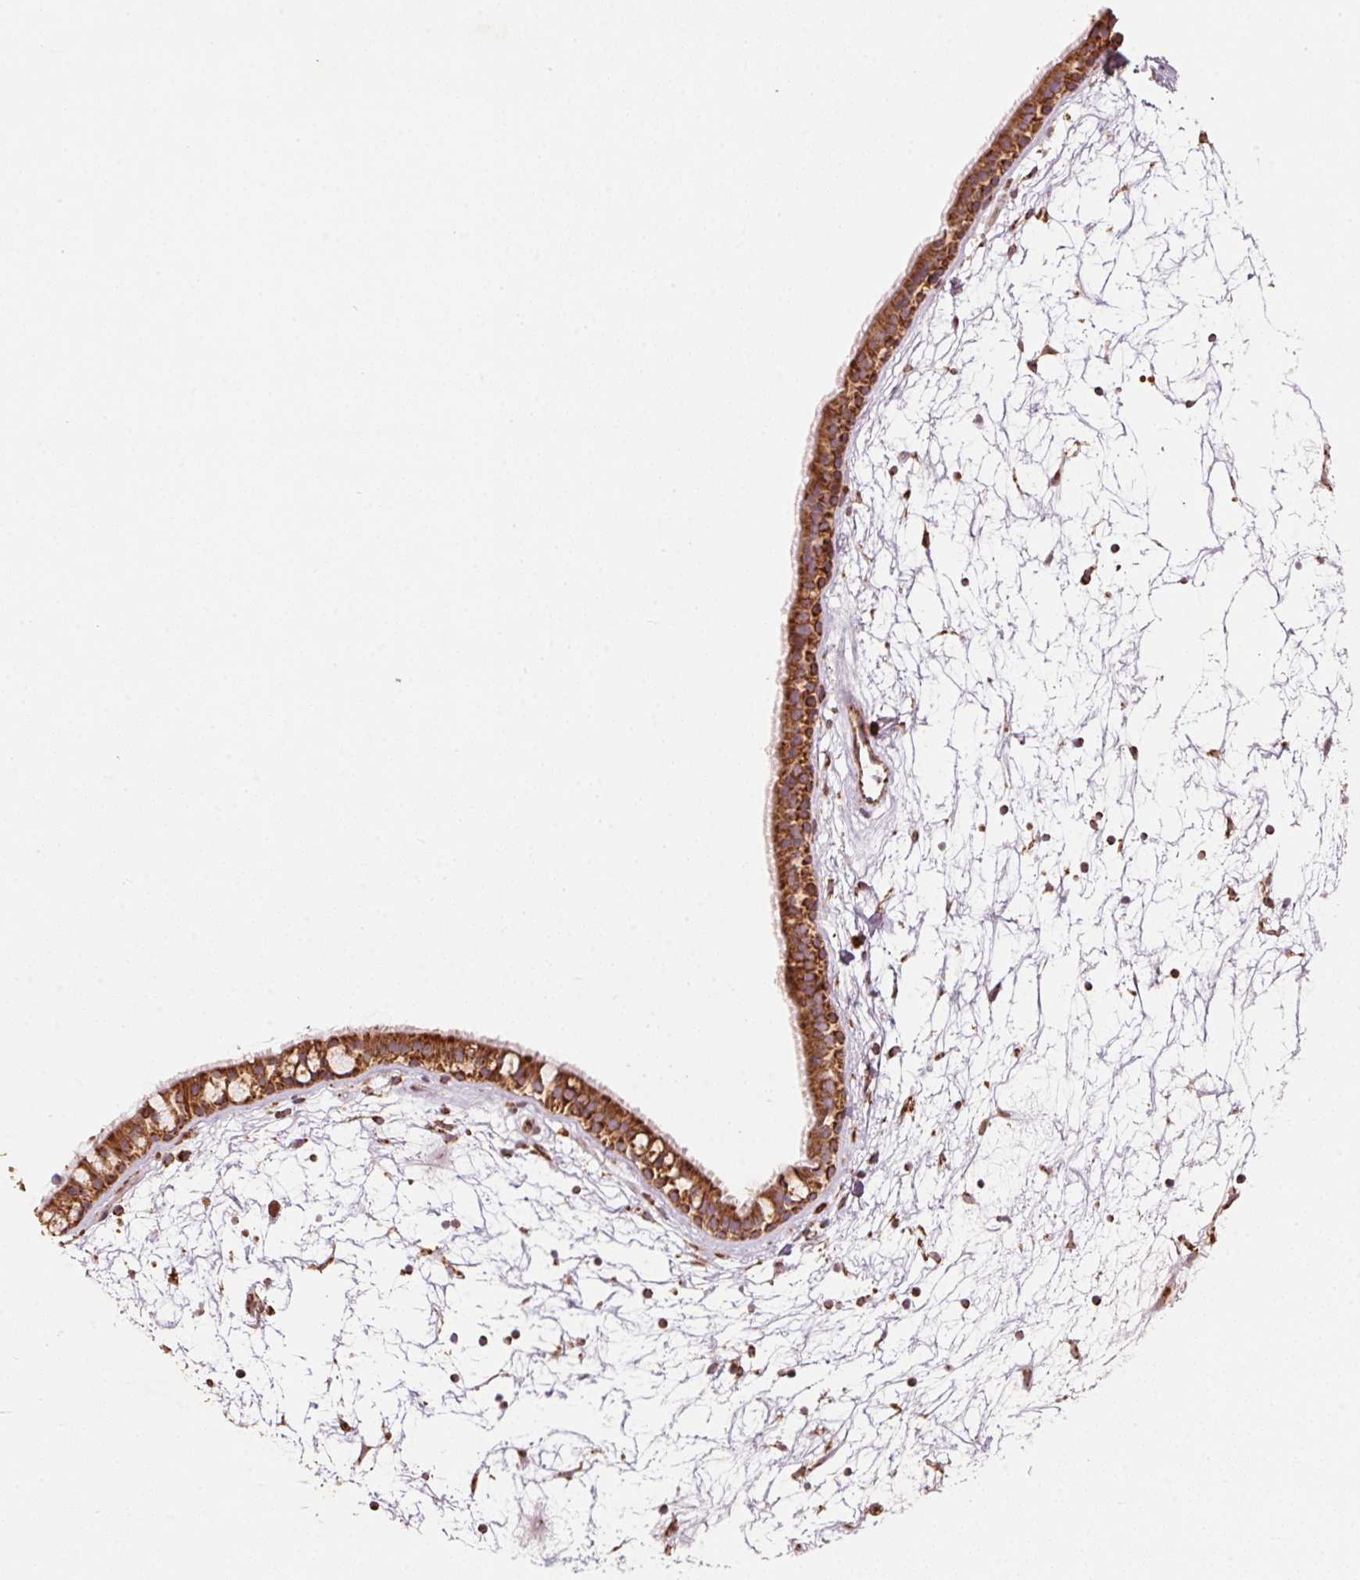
{"staining": {"intensity": "strong", "quantity": ">75%", "location": "cytoplasmic/membranous"}, "tissue": "nasopharynx", "cell_type": "Respiratory epithelial cells", "image_type": "normal", "snomed": [{"axis": "morphology", "description": "Normal tissue, NOS"}, {"axis": "topography", "description": "Nasopharynx"}], "caption": "Respiratory epithelial cells display high levels of strong cytoplasmic/membranous positivity in approximately >75% of cells in unremarkable nasopharynx. The staining was performed using DAB, with brown indicating positive protein expression. Nuclei are stained blue with hematoxylin.", "gene": "TOMM70", "patient": {"sex": "male", "age": 68}}